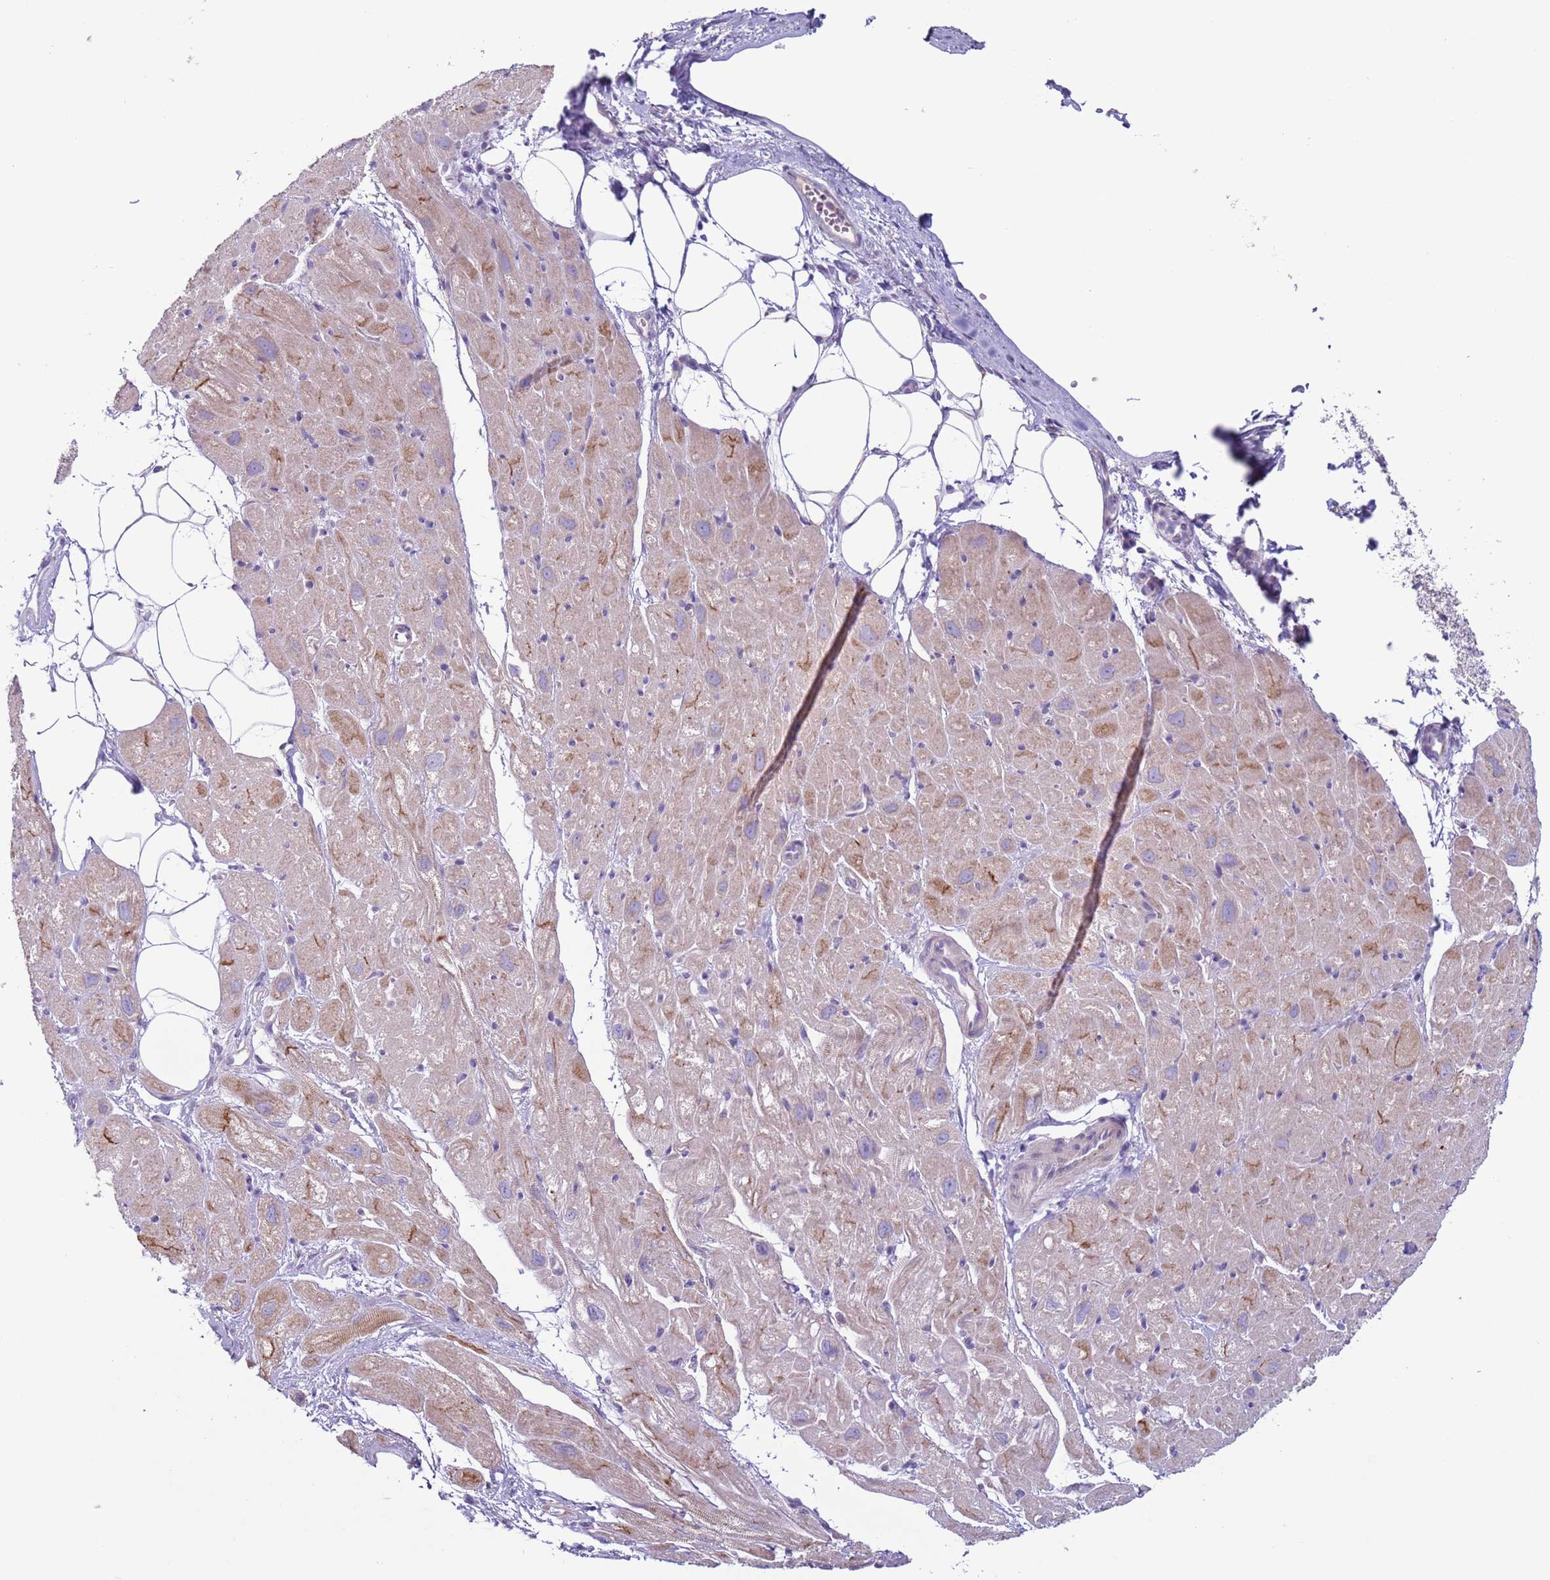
{"staining": {"intensity": "weak", "quantity": "25%-75%", "location": "cytoplasmic/membranous"}, "tissue": "heart muscle", "cell_type": "Cardiomyocytes", "image_type": "normal", "snomed": [{"axis": "morphology", "description": "Normal tissue, NOS"}, {"axis": "topography", "description": "Heart"}], "caption": "This is a histology image of IHC staining of normal heart muscle, which shows weak expression in the cytoplasmic/membranous of cardiomyocytes.", "gene": "NPAP1", "patient": {"sex": "male", "age": 50}}